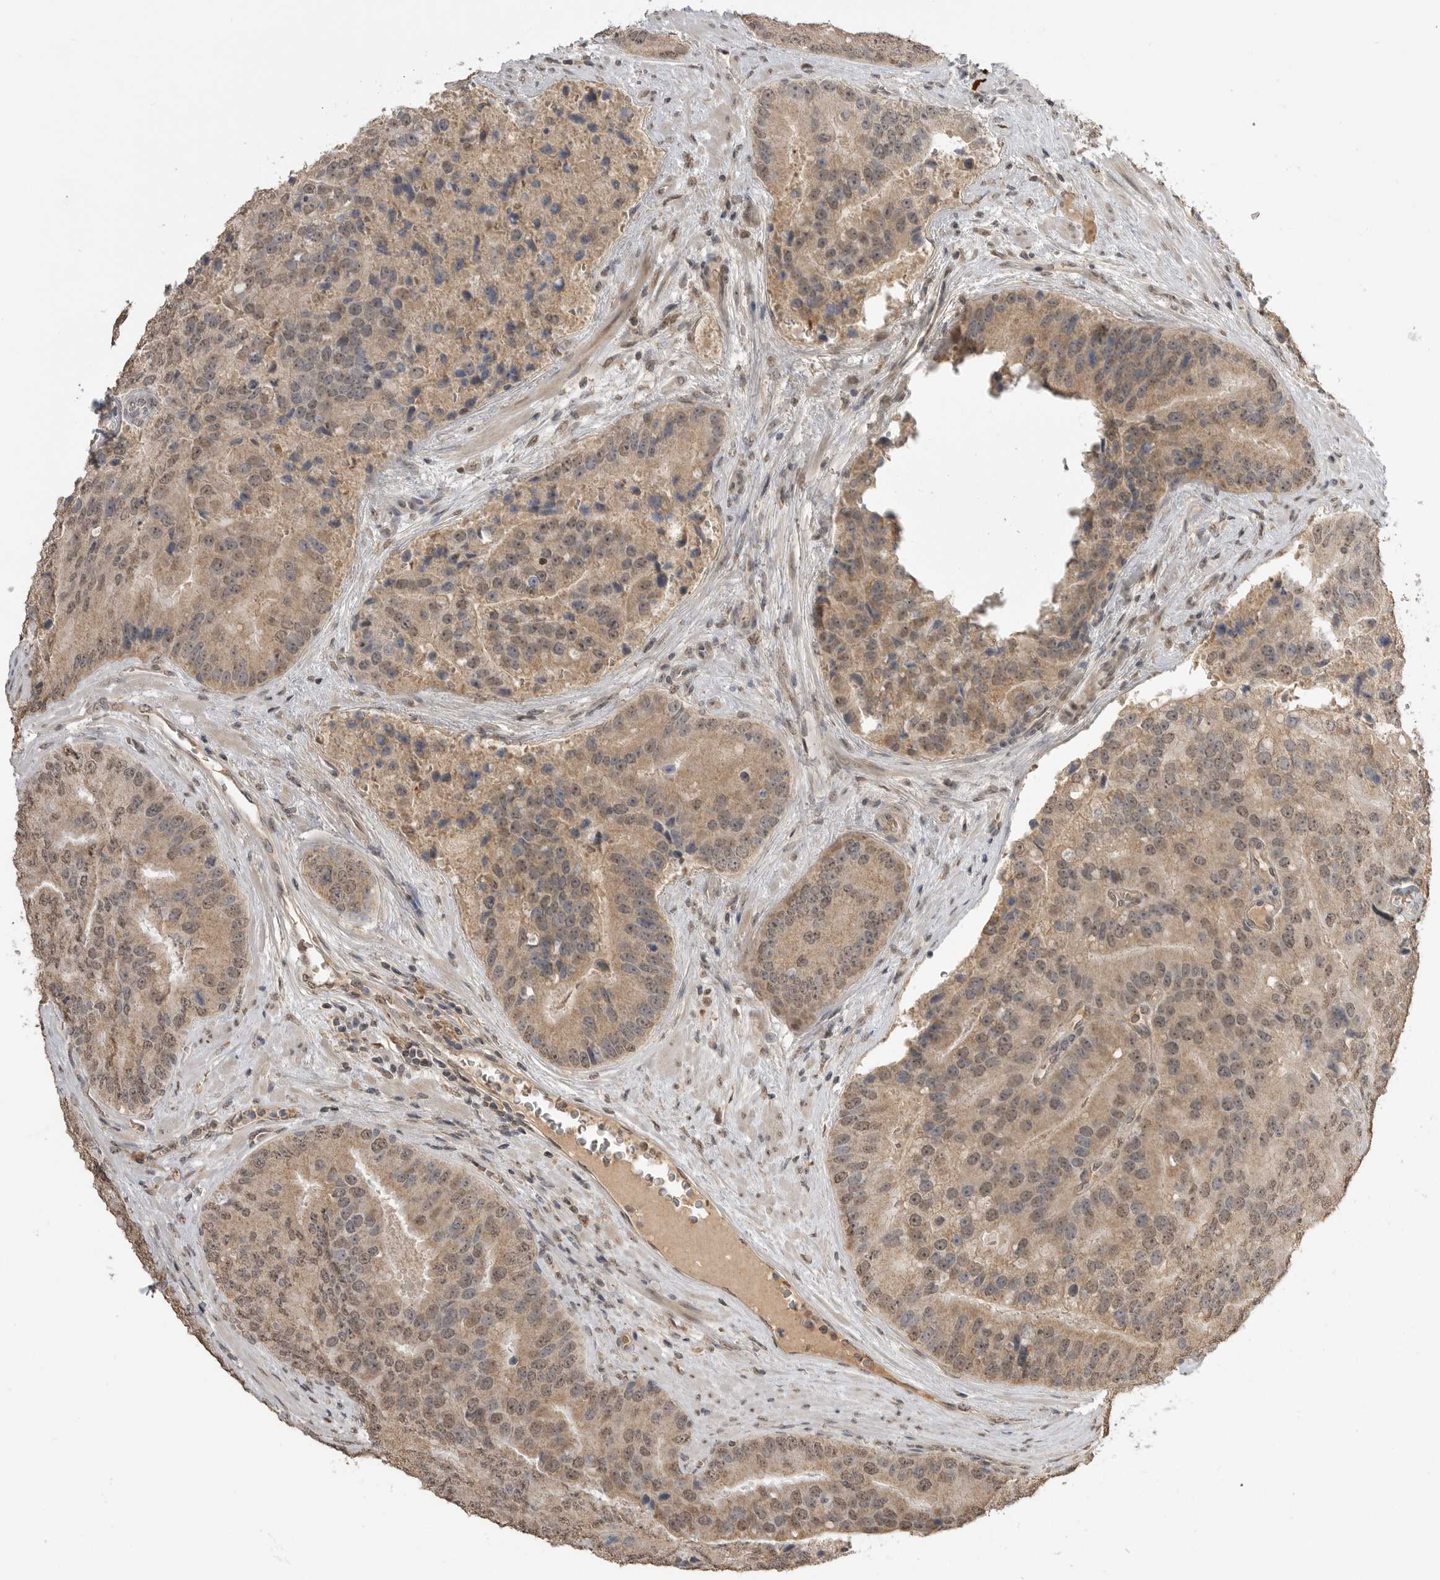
{"staining": {"intensity": "moderate", "quantity": ">75%", "location": "cytoplasmic/membranous,nuclear"}, "tissue": "prostate cancer", "cell_type": "Tumor cells", "image_type": "cancer", "snomed": [{"axis": "morphology", "description": "Adenocarcinoma, High grade"}, {"axis": "topography", "description": "Prostate"}], "caption": "Tumor cells exhibit medium levels of moderate cytoplasmic/membranous and nuclear staining in approximately >75% of cells in human prostate adenocarcinoma (high-grade).", "gene": "ASPSCR1", "patient": {"sex": "male", "age": 70}}